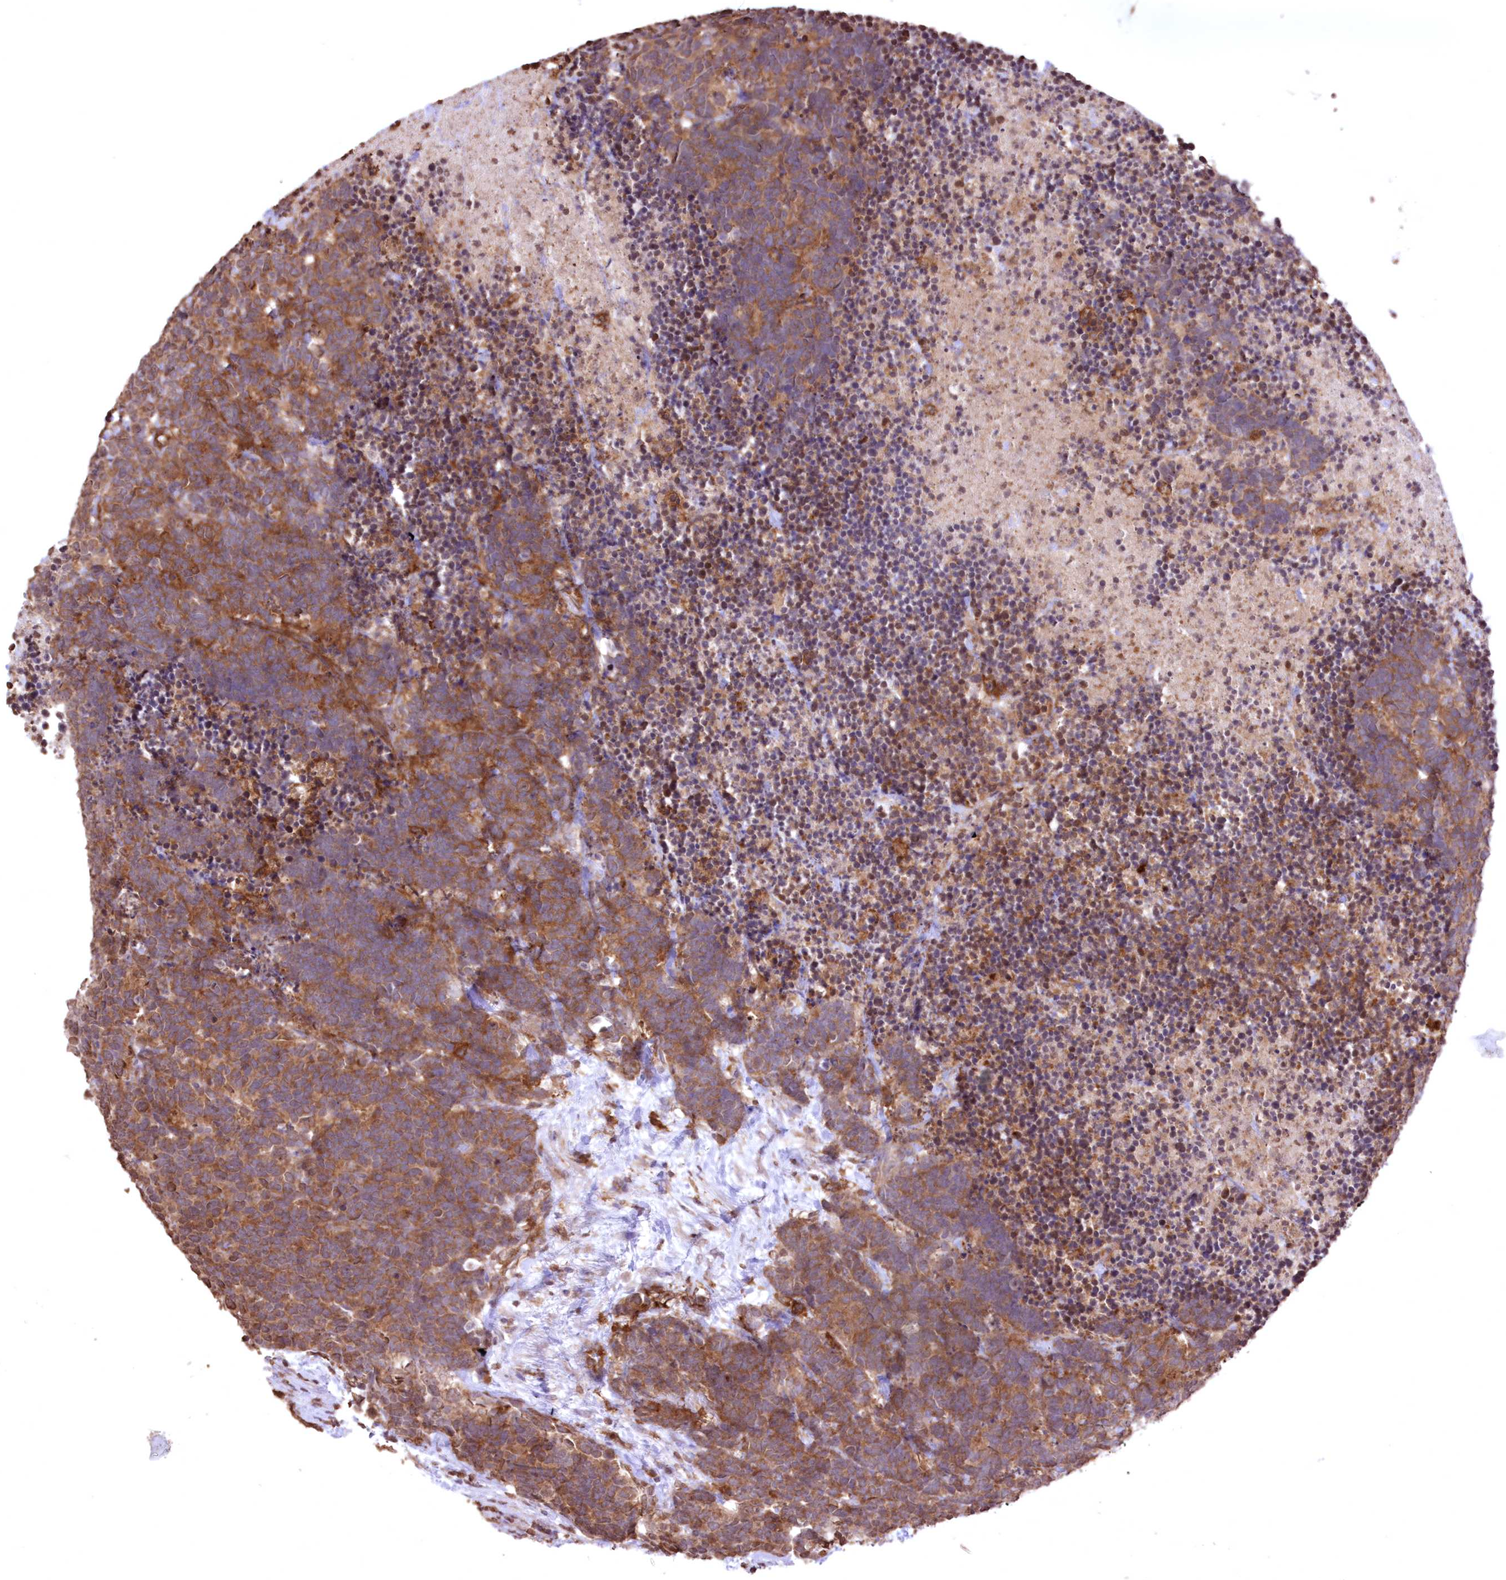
{"staining": {"intensity": "moderate", "quantity": ">75%", "location": "cytoplasmic/membranous"}, "tissue": "carcinoid", "cell_type": "Tumor cells", "image_type": "cancer", "snomed": [{"axis": "morphology", "description": "Carcinoma, NOS"}, {"axis": "morphology", "description": "Carcinoid, malignant, NOS"}, {"axis": "topography", "description": "Urinary bladder"}], "caption": "Brown immunohistochemical staining in carcinoid displays moderate cytoplasmic/membranous staining in approximately >75% of tumor cells. (Stains: DAB in brown, nuclei in blue, Microscopy: brightfield microscopy at high magnification).", "gene": "FCHO2", "patient": {"sex": "male", "age": 57}}